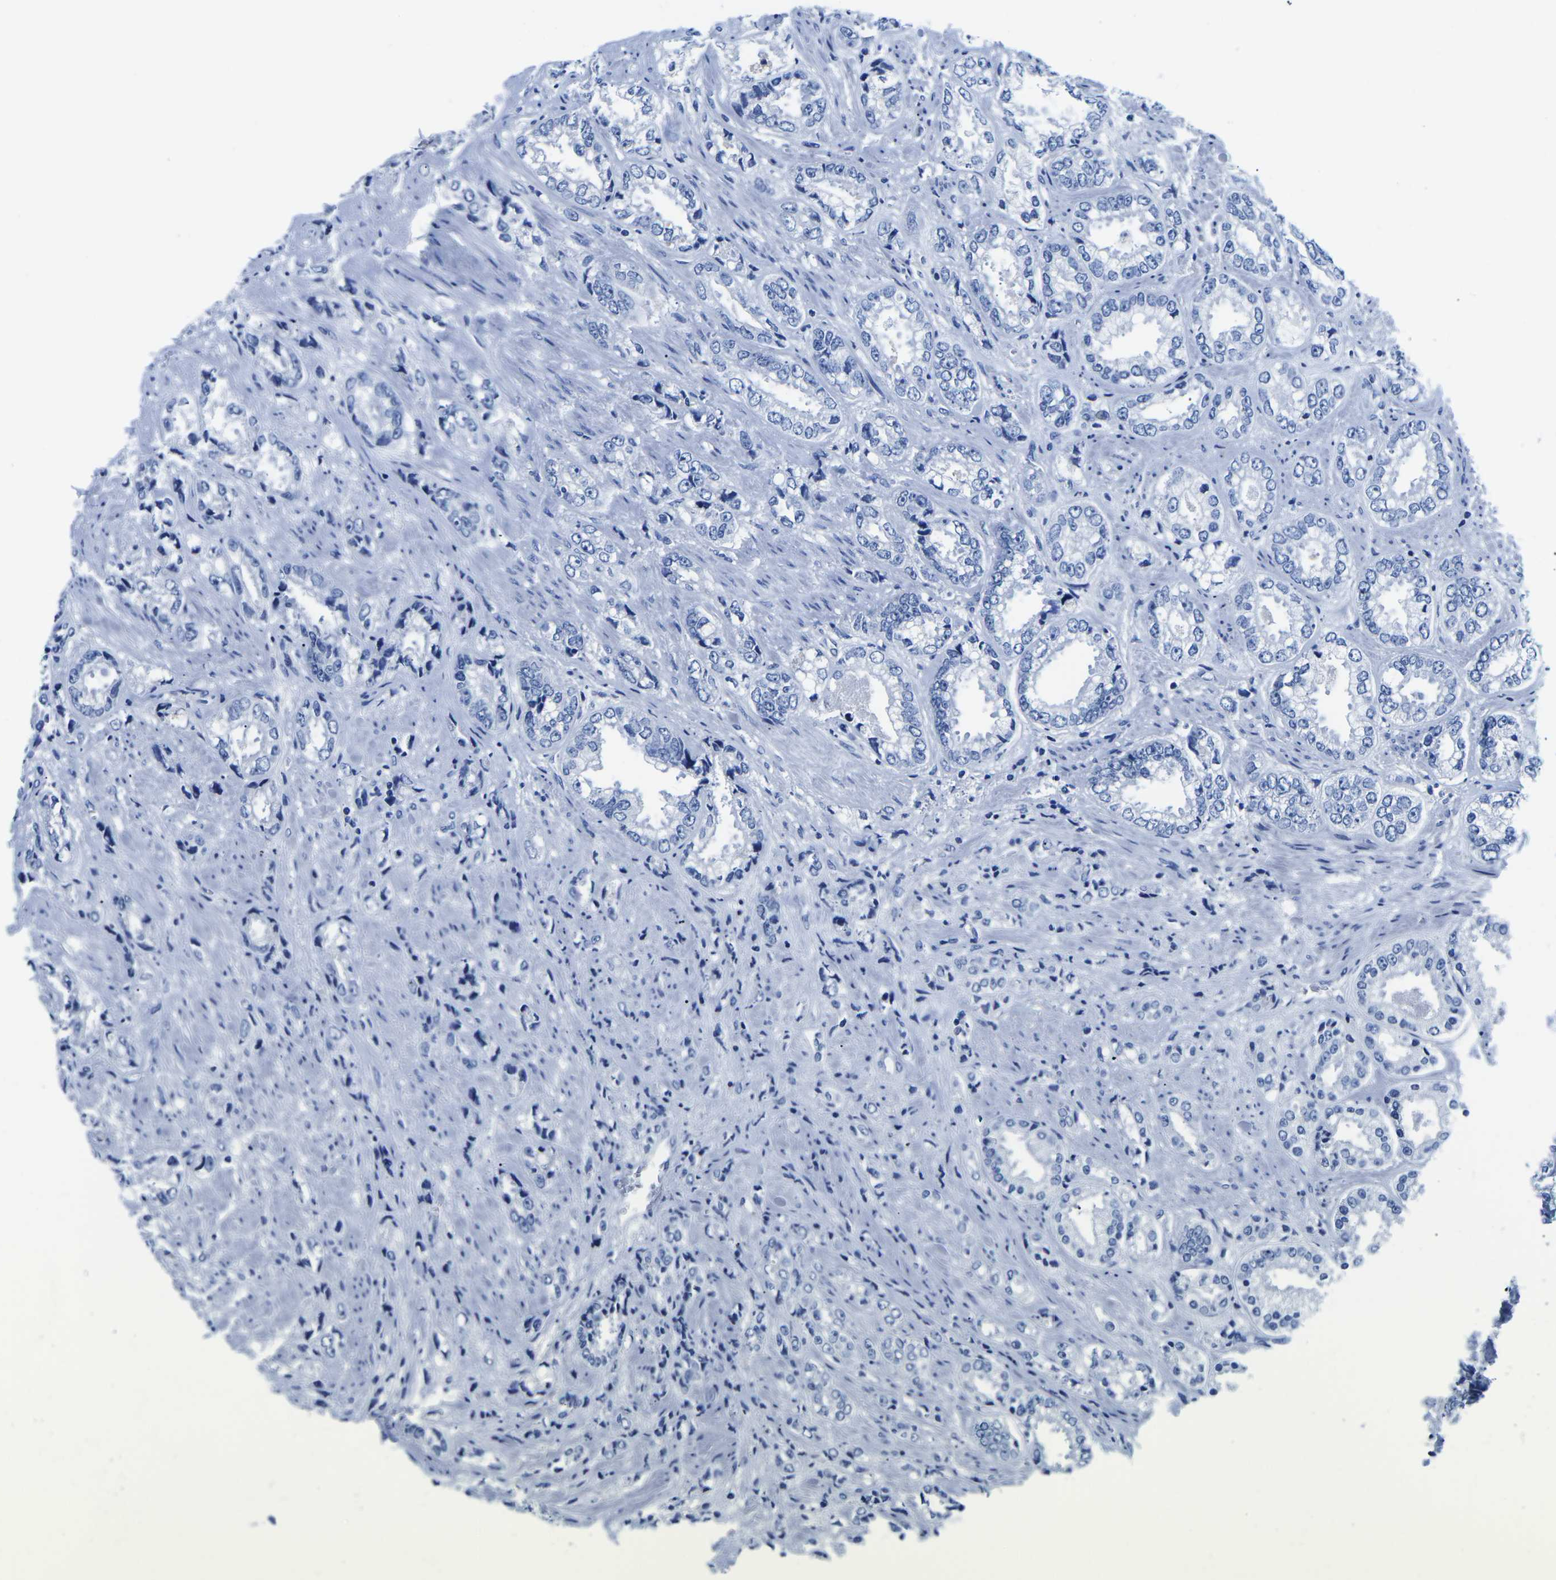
{"staining": {"intensity": "negative", "quantity": "none", "location": "none"}, "tissue": "prostate cancer", "cell_type": "Tumor cells", "image_type": "cancer", "snomed": [{"axis": "morphology", "description": "Adenocarcinoma, High grade"}, {"axis": "topography", "description": "Prostate"}], "caption": "This is an immunohistochemistry image of prostate cancer. There is no staining in tumor cells.", "gene": "CYP1A2", "patient": {"sex": "male", "age": 61}}